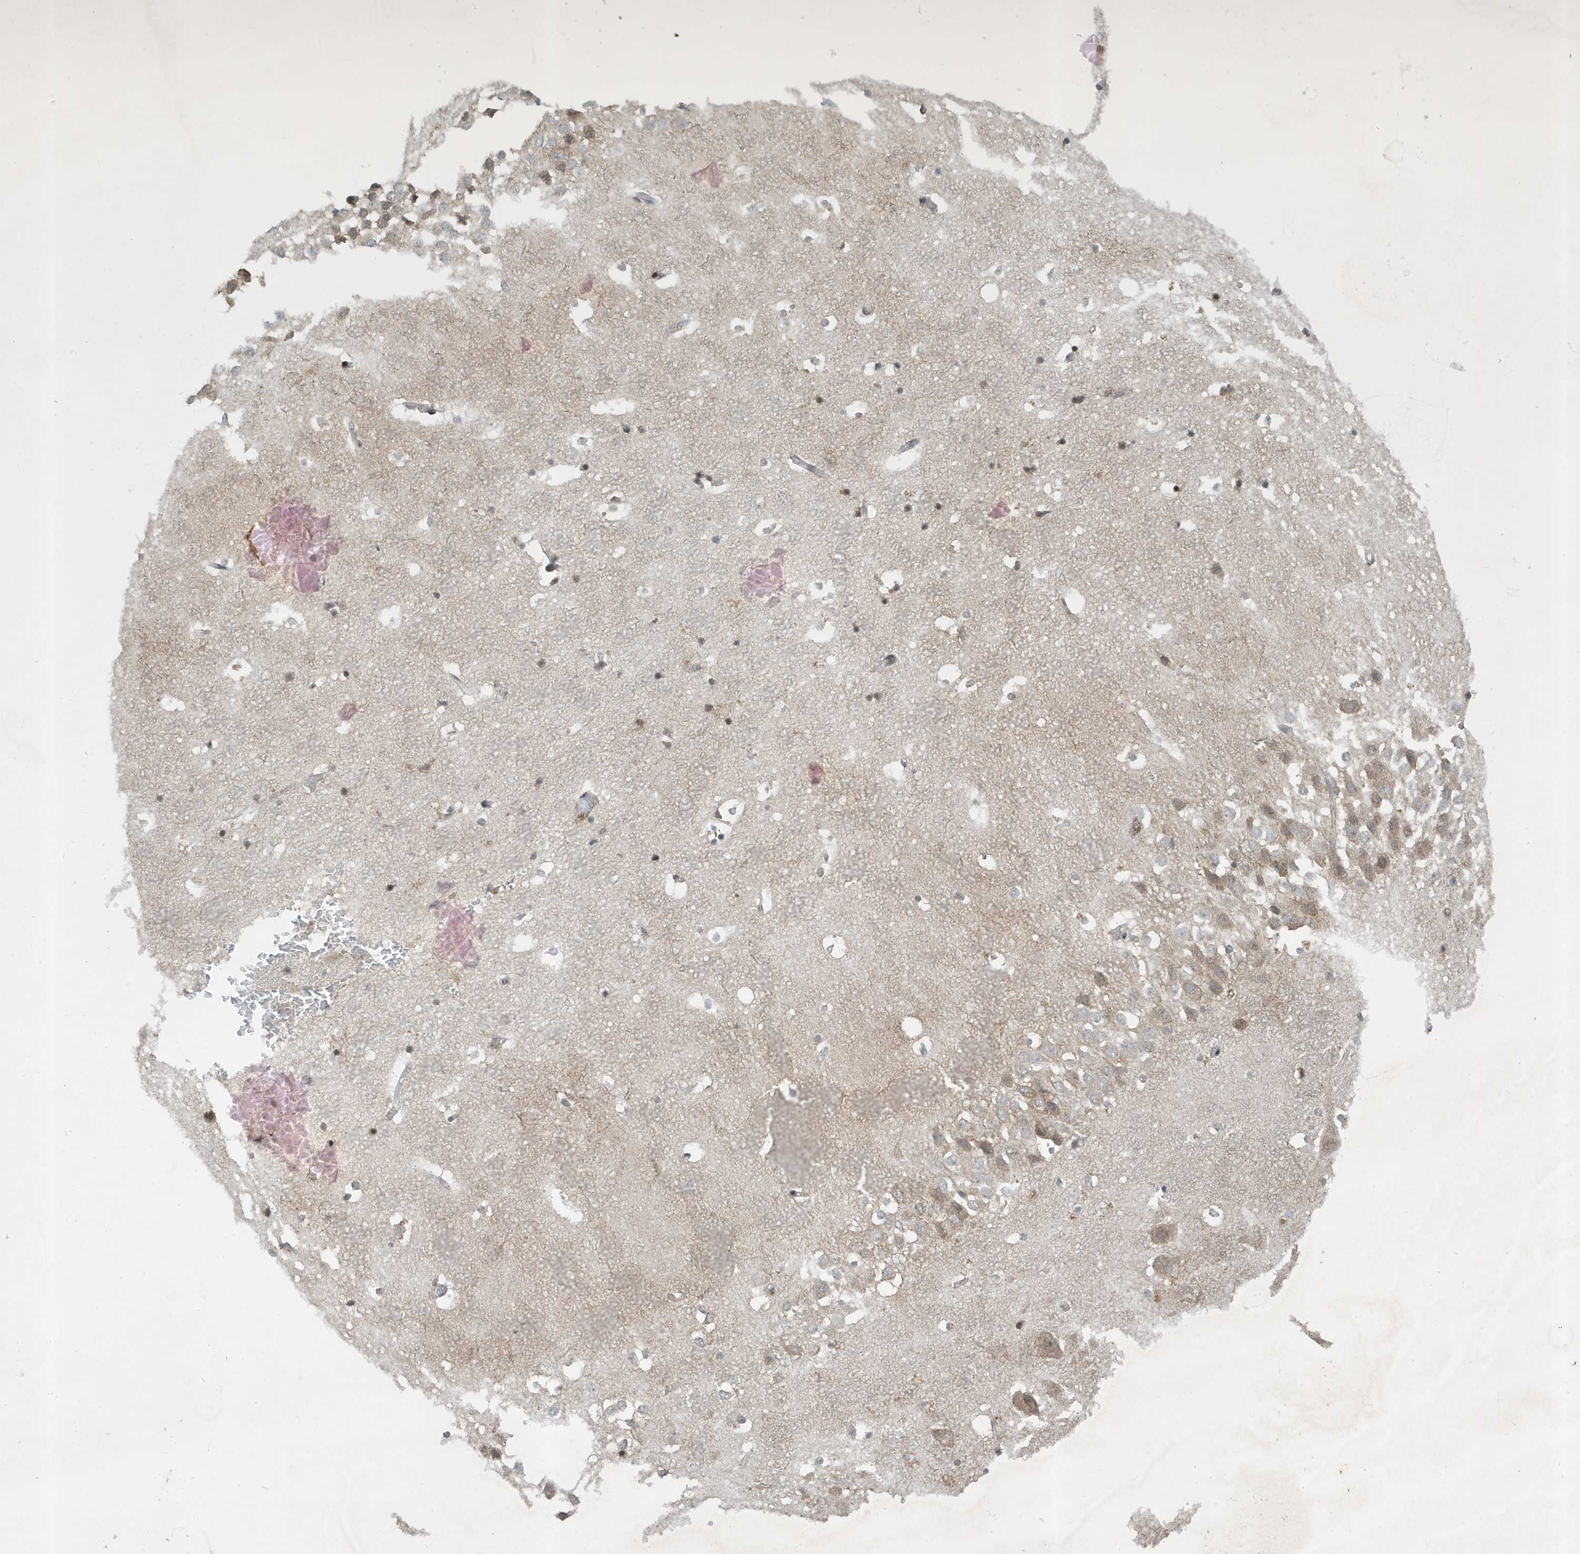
{"staining": {"intensity": "weak", "quantity": "25%-75%", "location": "cytoplasmic/membranous"}, "tissue": "hippocampus", "cell_type": "Glial cells", "image_type": "normal", "snomed": [{"axis": "morphology", "description": "Normal tissue, NOS"}, {"axis": "topography", "description": "Hippocampus"}], "caption": "Immunohistochemical staining of benign human hippocampus displays weak cytoplasmic/membranous protein positivity in approximately 25%-75% of glial cells.", "gene": "MAST3", "patient": {"sex": "female", "age": 52}}